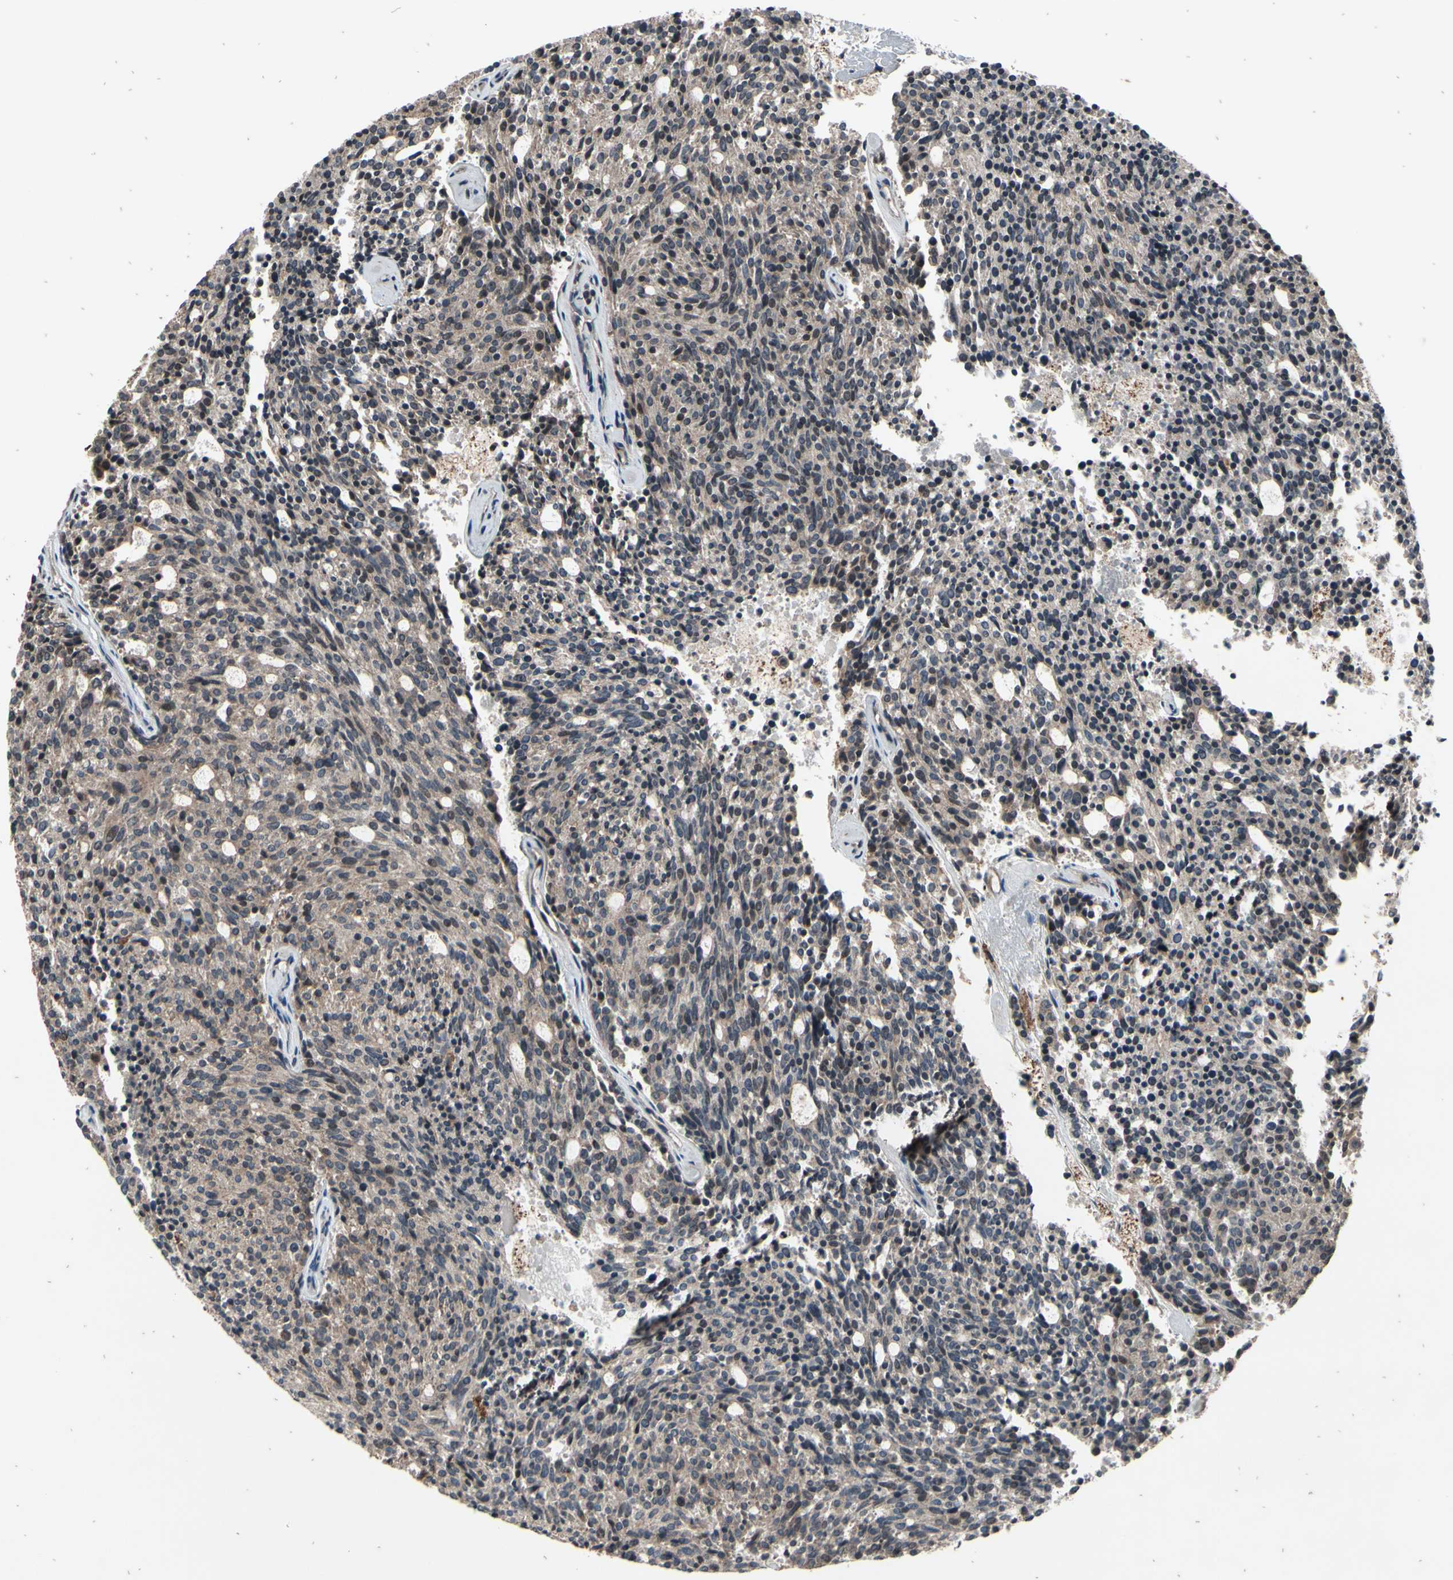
{"staining": {"intensity": "weak", "quantity": ">75%", "location": "cytoplasmic/membranous,nuclear"}, "tissue": "carcinoid", "cell_type": "Tumor cells", "image_type": "cancer", "snomed": [{"axis": "morphology", "description": "Carcinoid, malignant, NOS"}, {"axis": "topography", "description": "Pancreas"}], "caption": "DAB (3,3'-diaminobenzidine) immunohistochemical staining of human carcinoid (malignant) demonstrates weak cytoplasmic/membranous and nuclear protein positivity in about >75% of tumor cells. Using DAB (brown) and hematoxylin (blue) stains, captured at high magnification using brightfield microscopy.", "gene": "MBTPS2", "patient": {"sex": "female", "age": 54}}